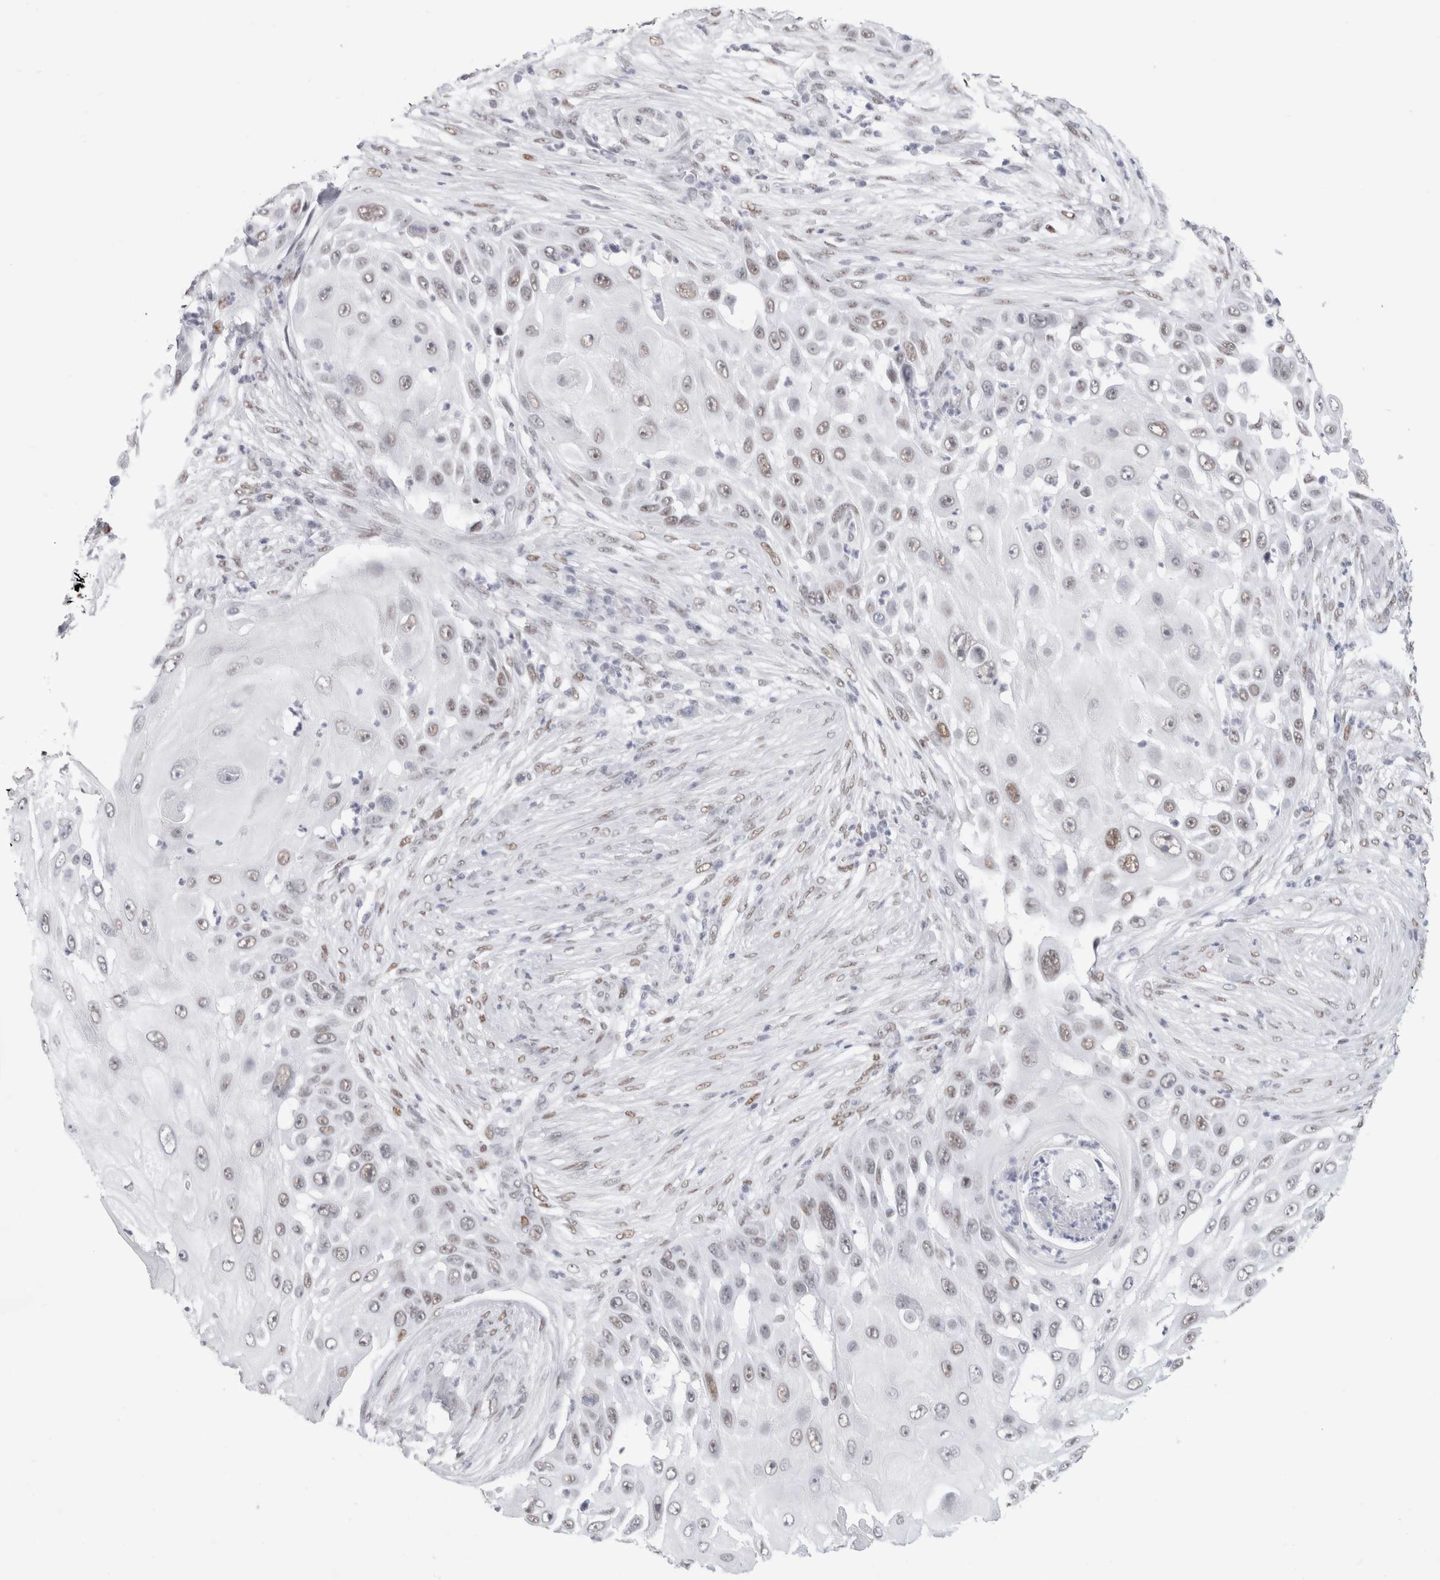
{"staining": {"intensity": "weak", "quantity": "25%-75%", "location": "nuclear"}, "tissue": "skin cancer", "cell_type": "Tumor cells", "image_type": "cancer", "snomed": [{"axis": "morphology", "description": "Squamous cell carcinoma, NOS"}, {"axis": "topography", "description": "Skin"}], "caption": "Skin cancer stained with immunohistochemistry (IHC) displays weak nuclear staining in about 25%-75% of tumor cells.", "gene": "SMARCC1", "patient": {"sex": "female", "age": 44}}